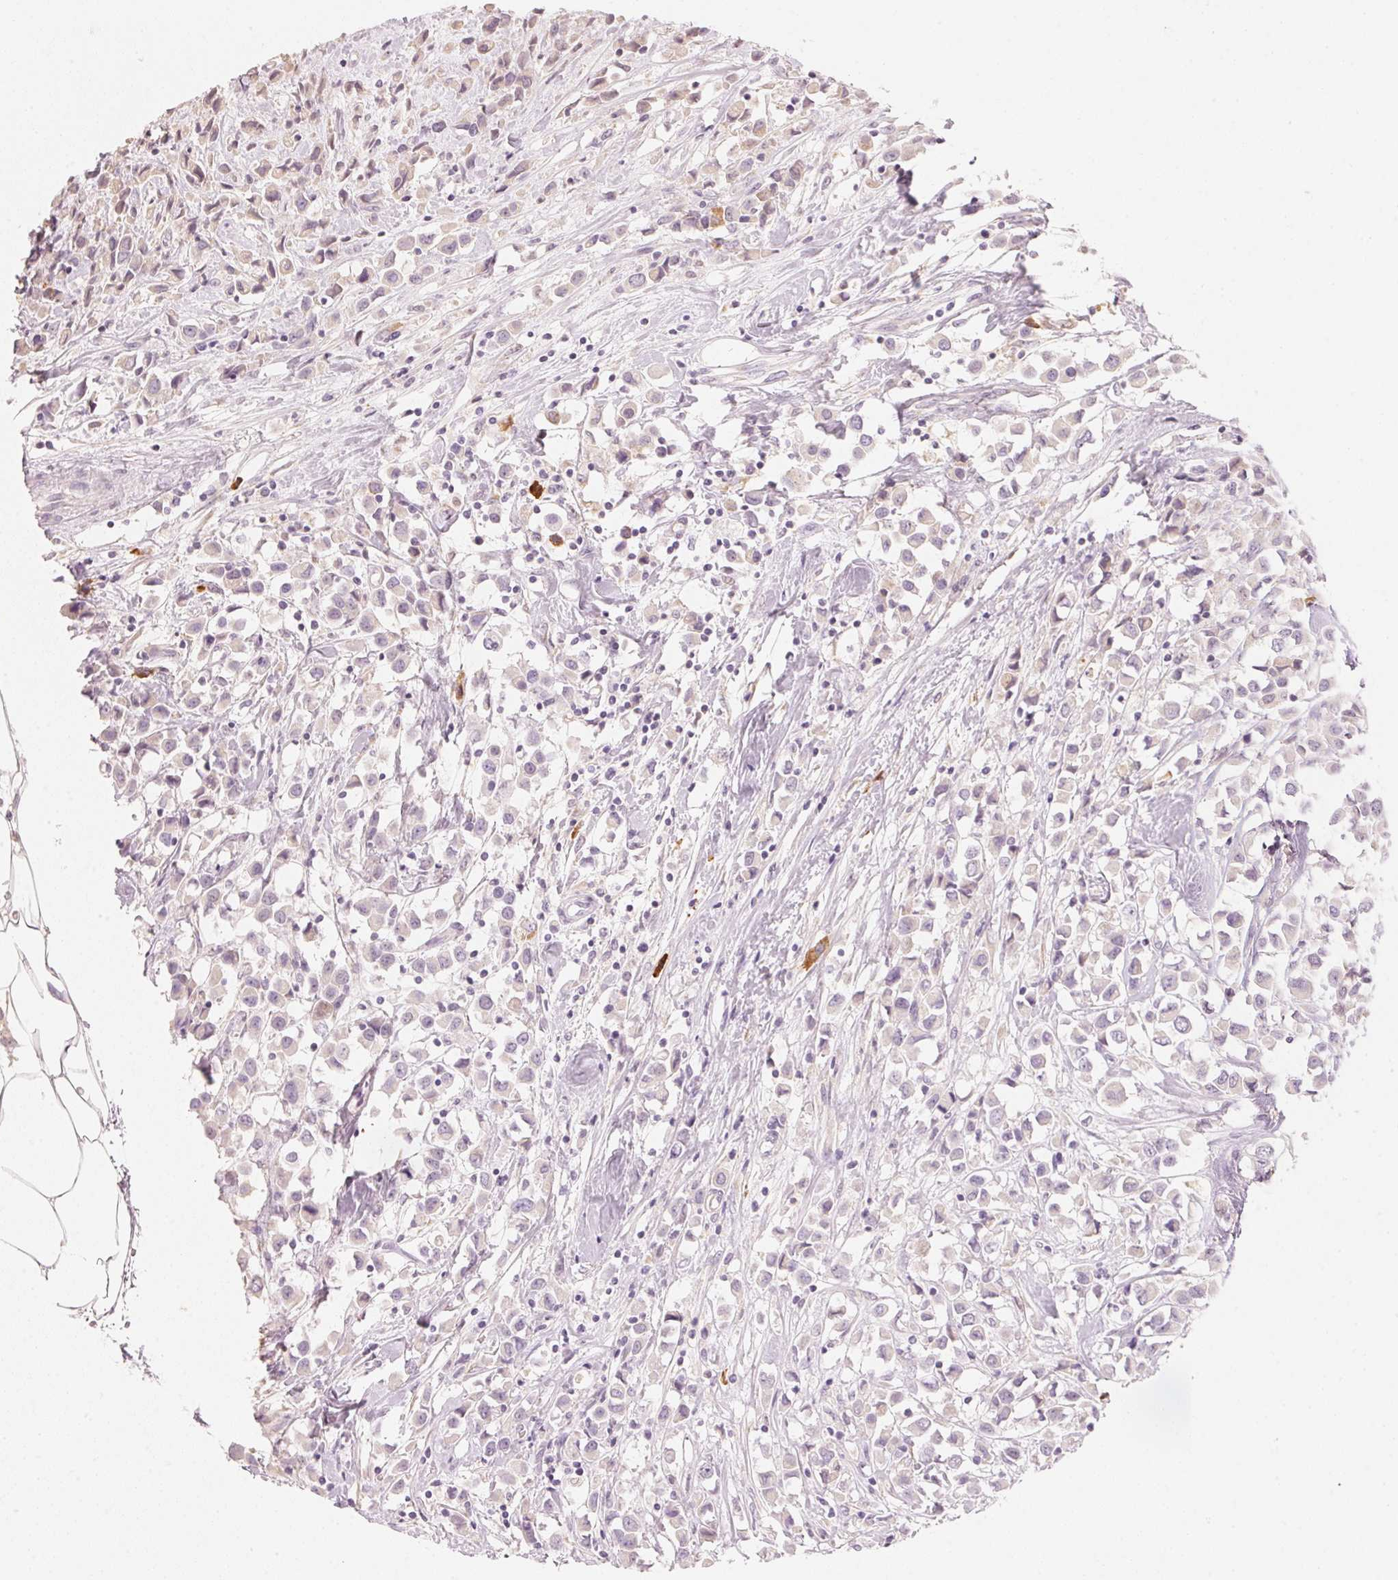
{"staining": {"intensity": "negative", "quantity": "none", "location": "none"}, "tissue": "breast cancer", "cell_type": "Tumor cells", "image_type": "cancer", "snomed": [{"axis": "morphology", "description": "Duct carcinoma"}, {"axis": "topography", "description": "Breast"}], "caption": "Immunohistochemical staining of intraductal carcinoma (breast) shows no significant staining in tumor cells. (DAB (3,3'-diaminobenzidine) immunohistochemistry (IHC), high magnification).", "gene": "RMDN2", "patient": {"sex": "female", "age": 61}}